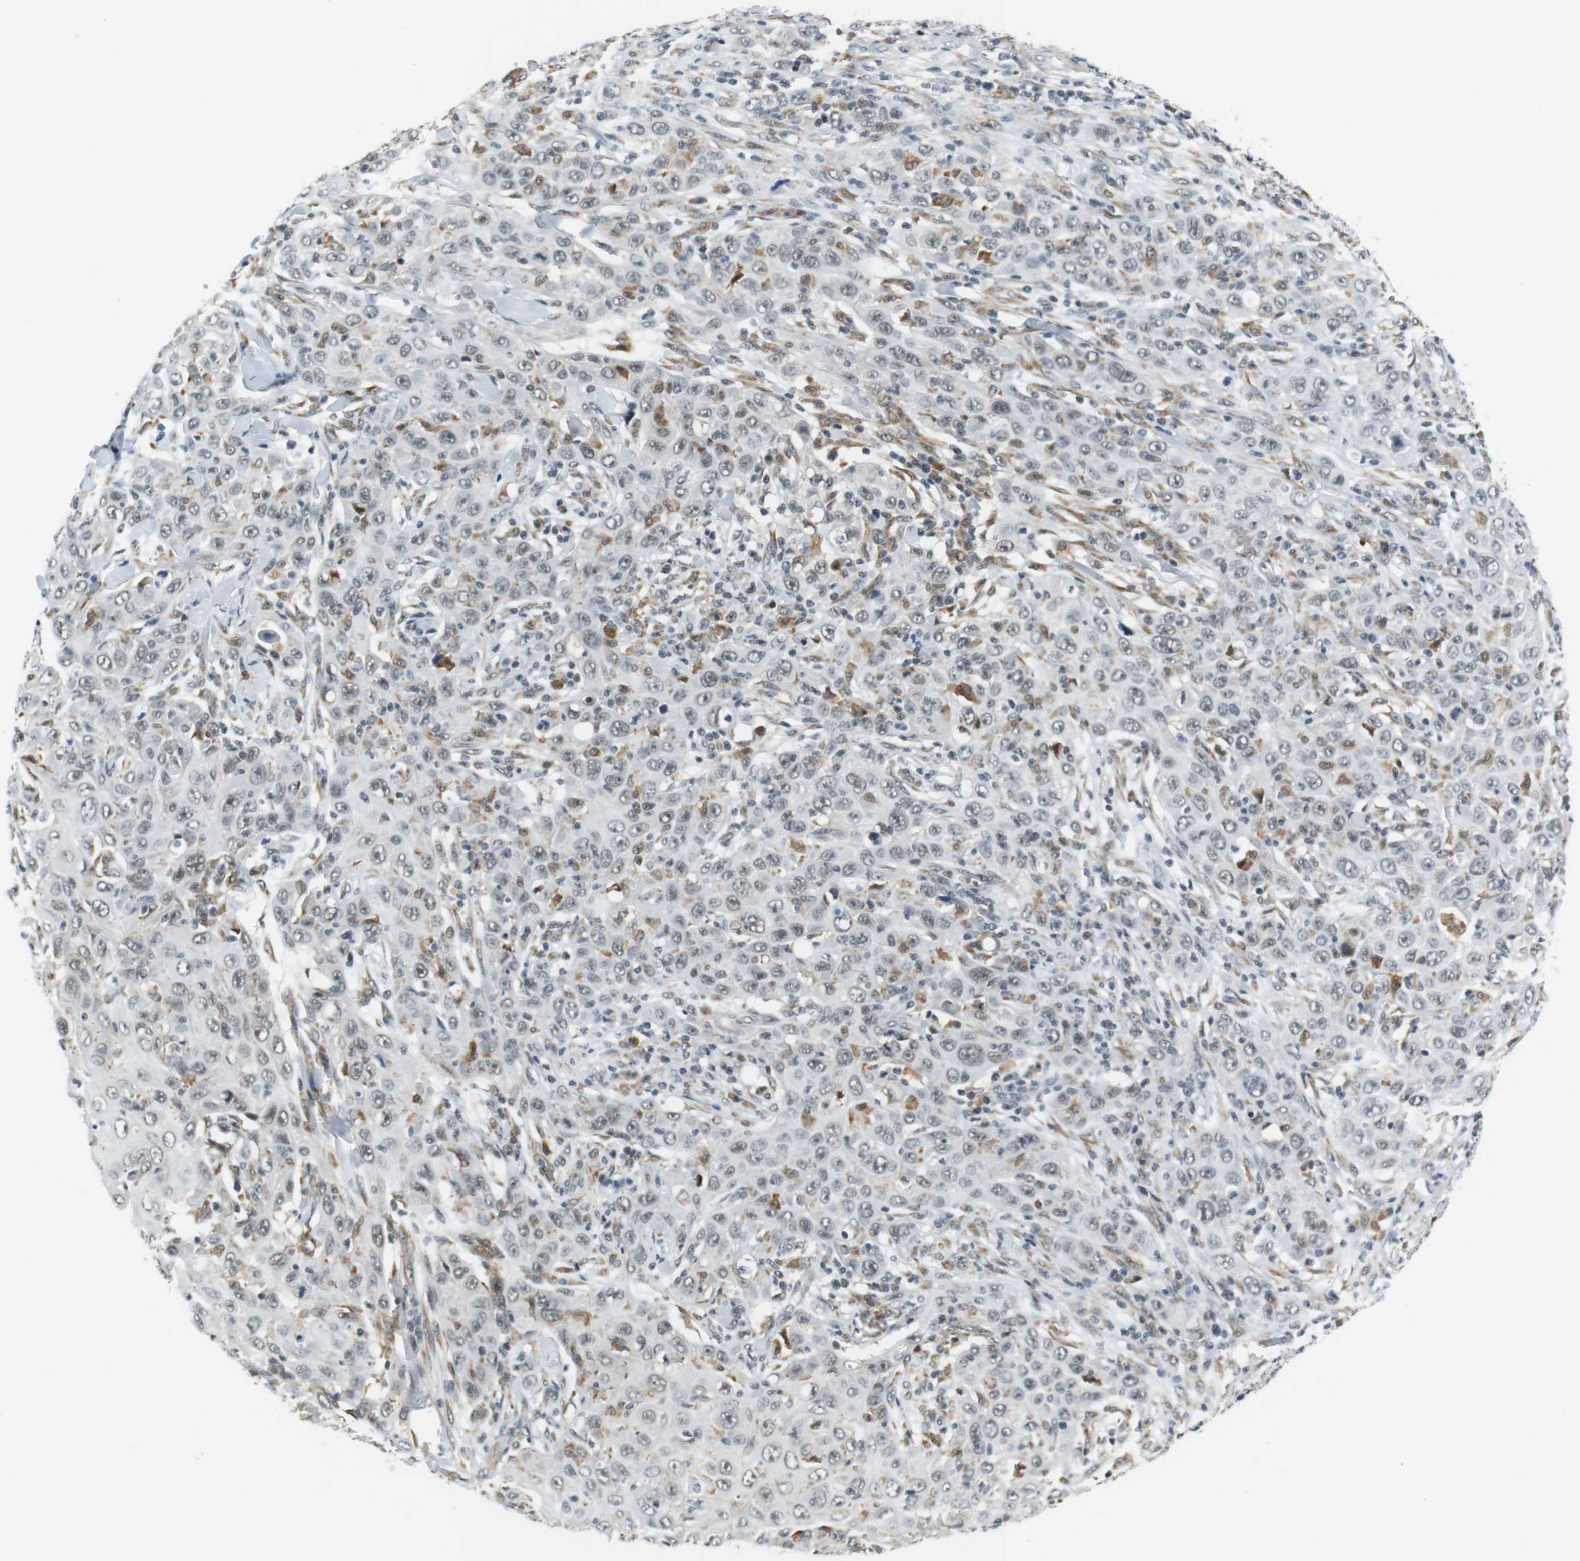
{"staining": {"intensity": "weak", "quantity": "25%-75%", "location": "nuclear"}, "tissue": "skin cancer", "cell_type": "Tumor cells", "image_type": "cancer", "snomed": [{"axis": "morphology", "description": "Squamous cell carcinoma, NOS"}, {"axis": "topography", "description": "Skin"}], "caption": "Human skin squamous cell carcinoma stained with a brown dye demonstrates weak nuclear positive positivity in approximately 25%-75% of tumor cells.", "gene": "RNF38", "patient": {"sex": "female", "age": 88}}